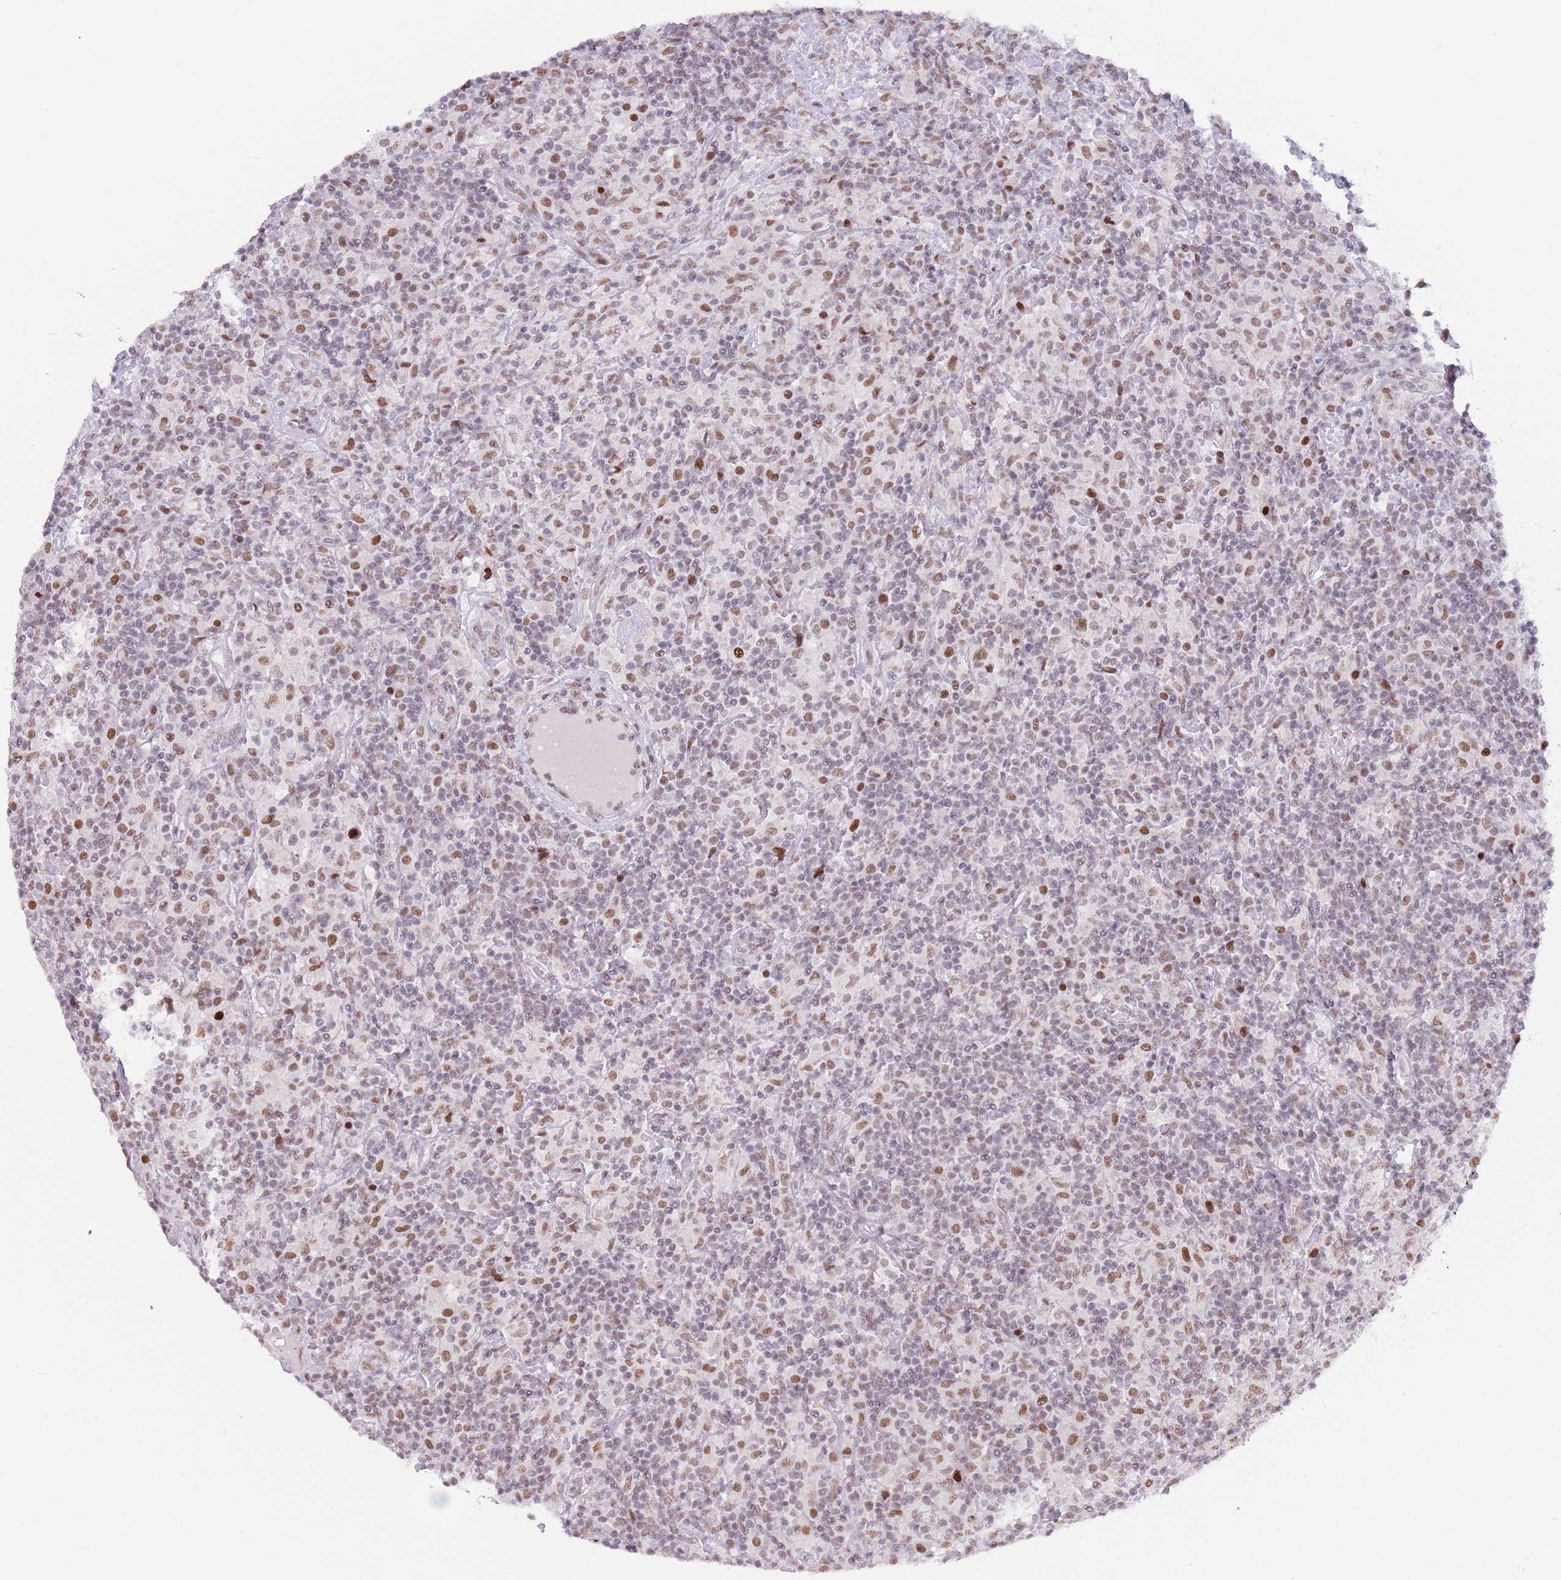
{"staining": {"intensity": "moderate", "quantity": ">75%", "location": "nuclear"}, "tissue": "lymphoma", "cell_type": "Tumor cells", "image_type": "cancer", "snomed": [{"axis": "morphology", "description": "Hodgkin's disease, NOS"}, {"axis": "topography", "description": "Lymph node"}], "caption": "Protein staining by immunohistochemistry demonstrates moderate nuclear expression in about >75% of tumor cells in lymphoma.", "gene": "ZNF382", "patient": {"sex": "male", "age": 70}}